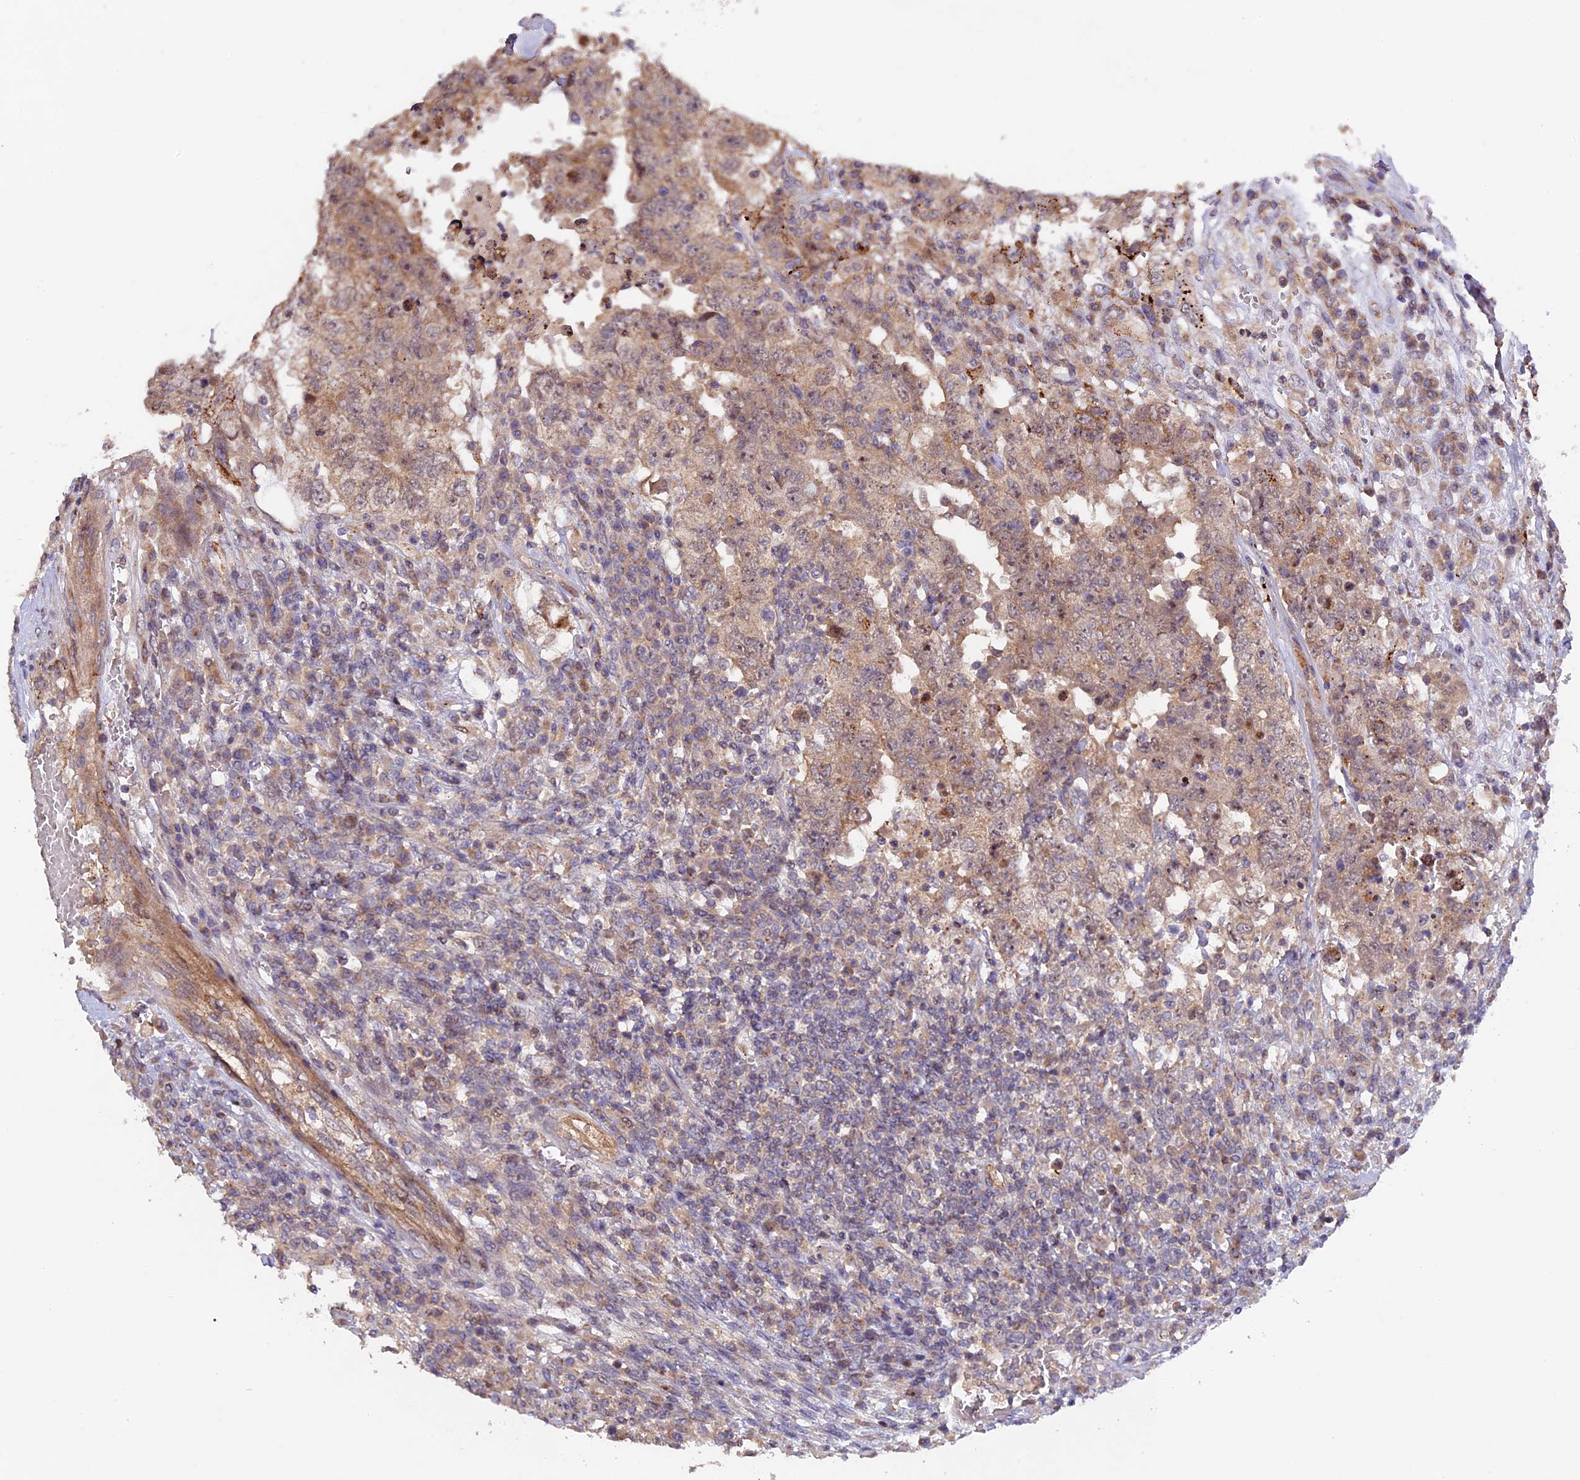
{"staining": {"intensity": "weak", "quantity": ">75%", "location": "cytoplasmic/membranous,nuclear"}, "tissue": "testis cancer", "cell_type": "Tumor cells", "image_type": "cancer", "snomed": [{"axis": "morphology", "description": "Carcinoma, Embryonal, NOS"}, {"axis": "topography", "description": "Testis"}], "caption": "High-magnification brightfield microscopy of testis cancer (embryonal carcinoma) stained with DAB (brown) and counterstained with hematoxylin (blue). tumor cells exhibit weak cytoplasmic/membranous and nuclear expression is identified in about>75% of cells.", "gene": "FERMT1", "patient": {"sex": "male", "age": 26}}